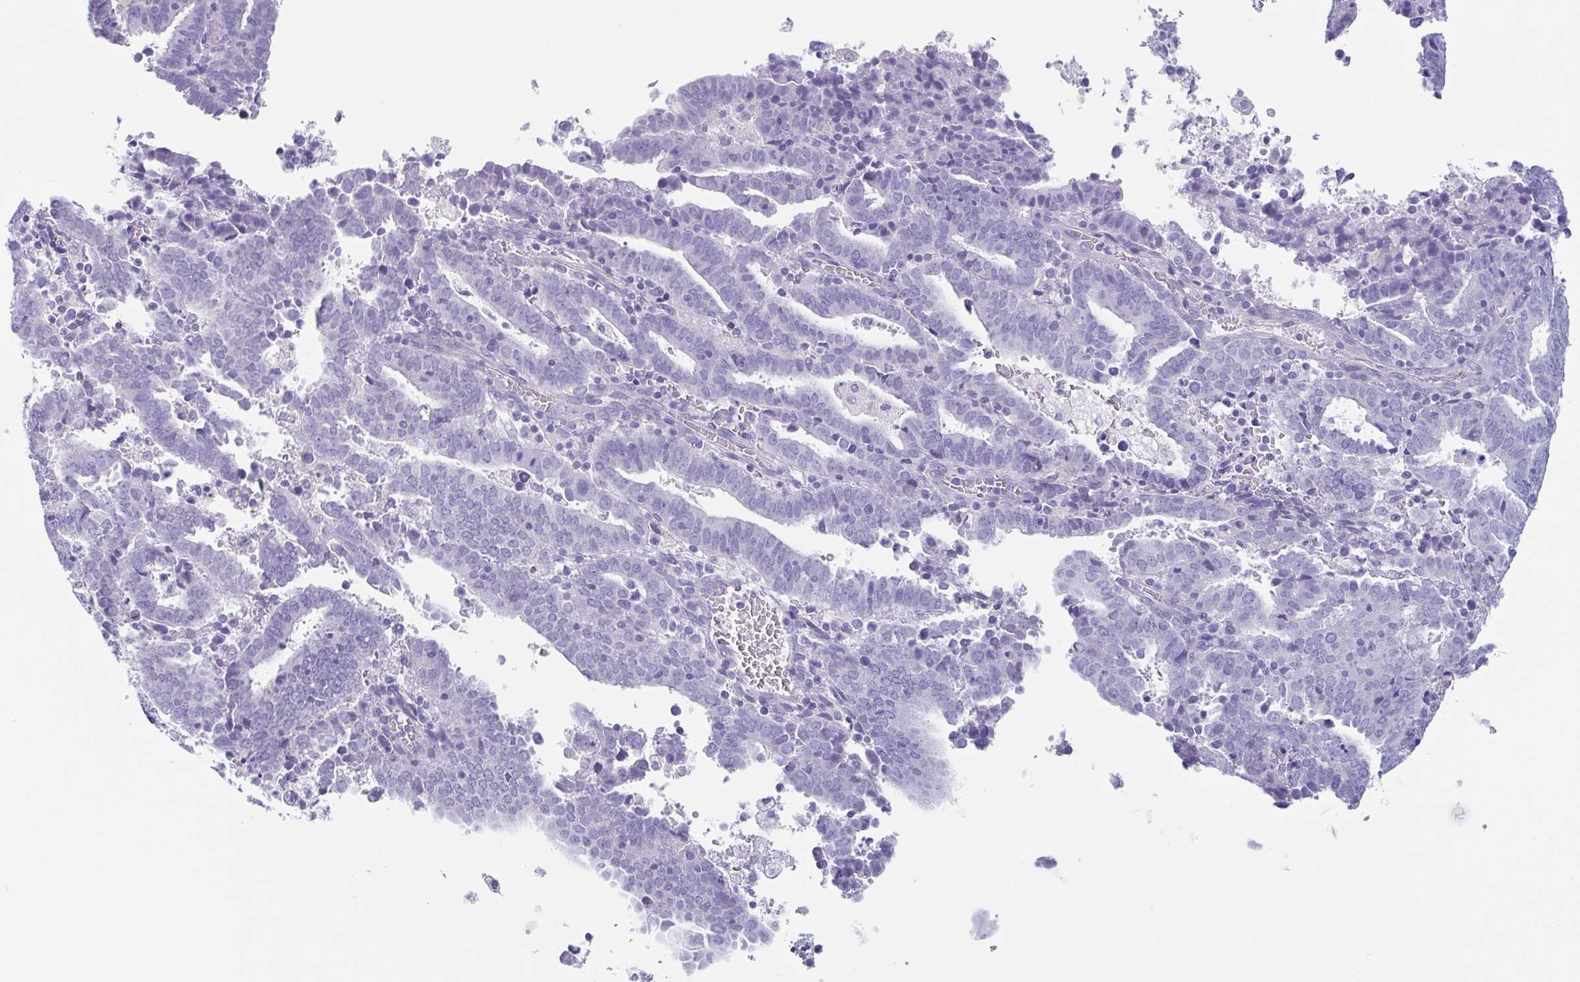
{"staining": {"intensity": "negative", "quantity": "none", "location": "none"}, "tissue": "endometrial cancer", "cell_type": "Tumor cells", "image_type": "cancer", "snomed": [{"axis": "morphology", "description": "Adenocarcinoma, NOS"}, {"axis": "topography", "description": "Uterus"}], "caption": "Tumor cells are negative for protein expression in human endometrial cancer (adenocarcinoma). Nuclei are stained in blue.", "gene": "TAGLN3", "patient": {"sex": "female", "age": 83}}